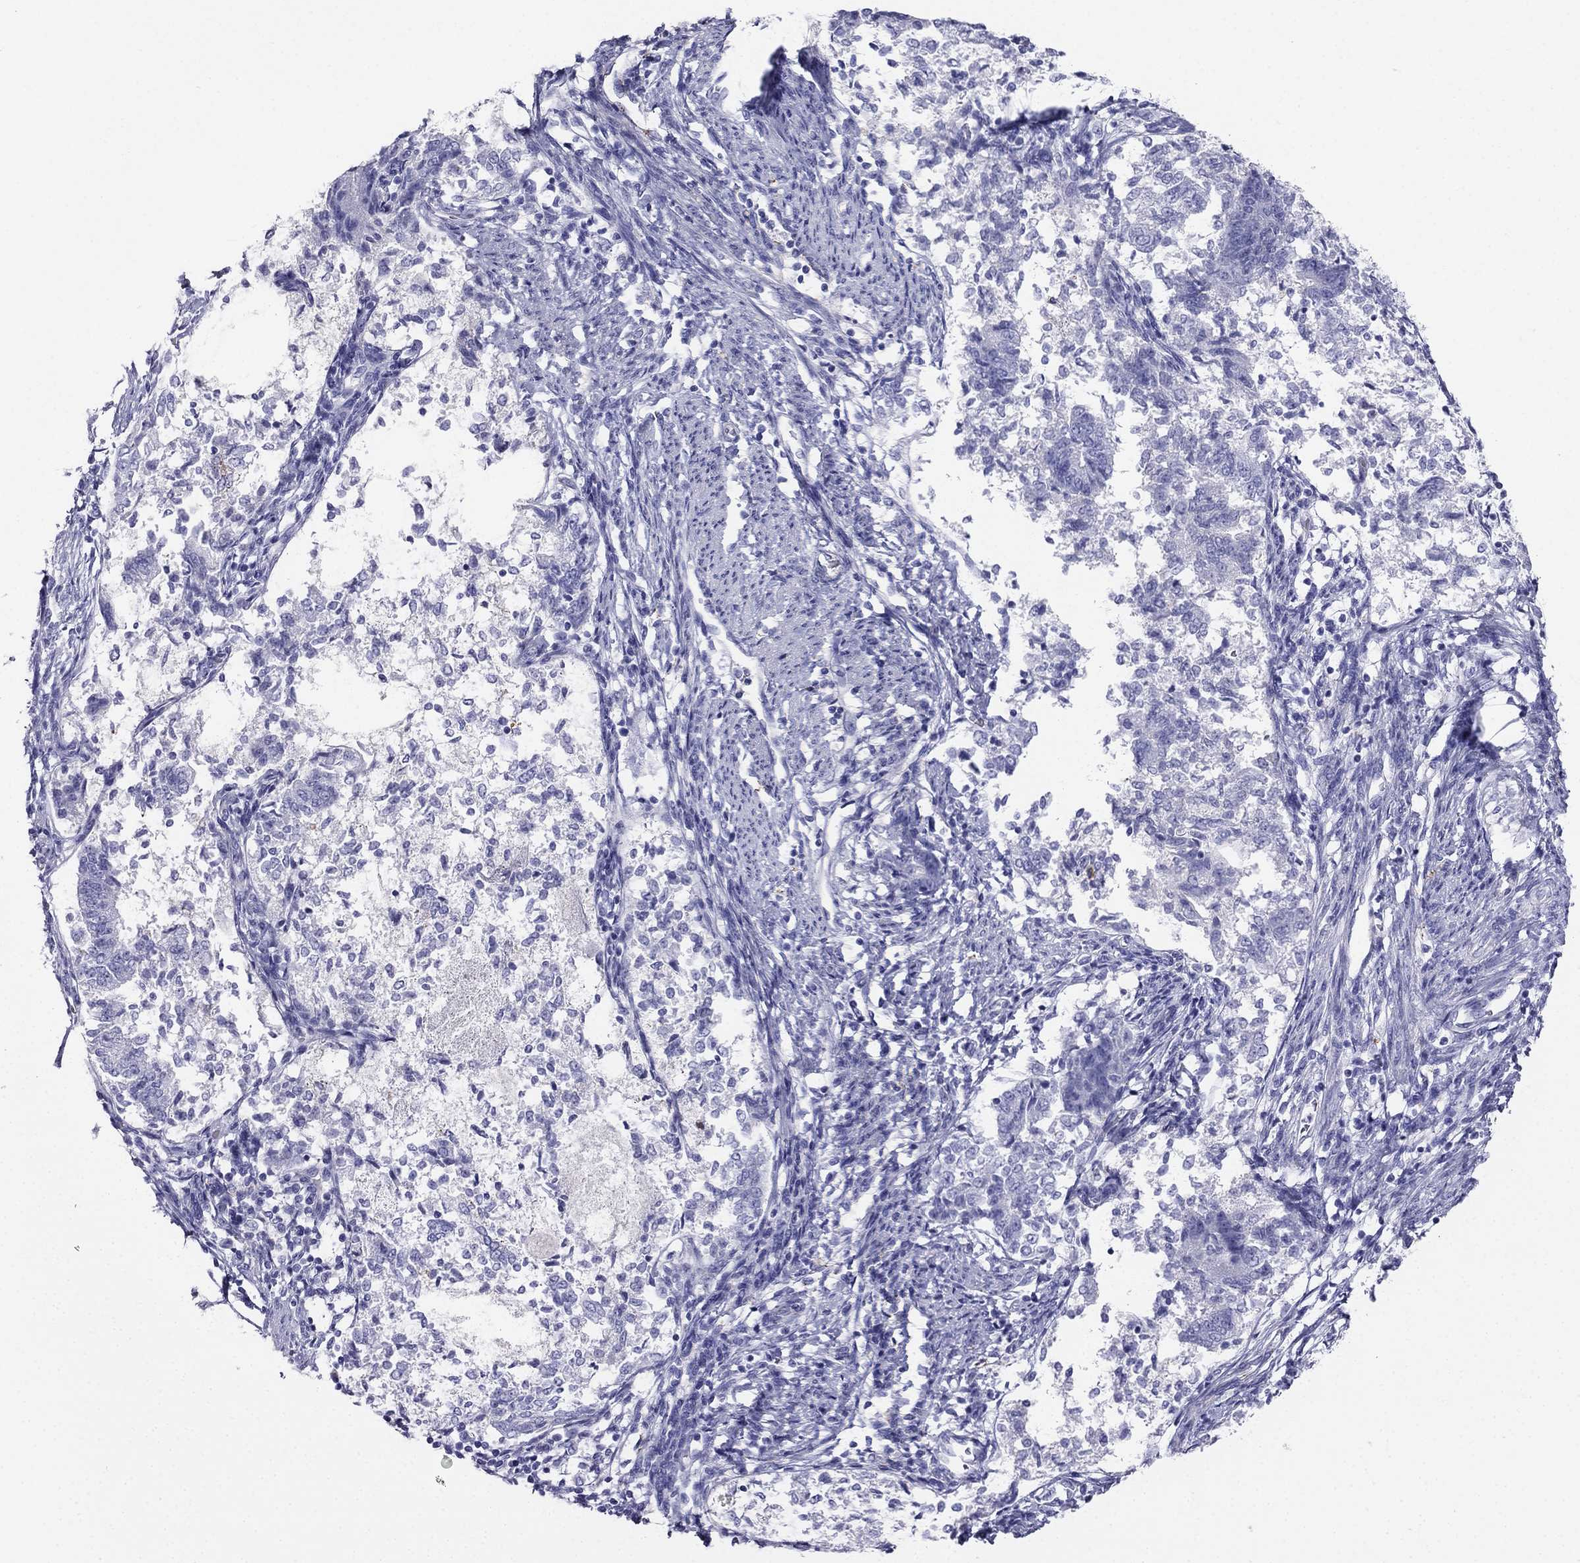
{"staining": {"intensity": "negative", "quantity": "none", "location": "none"}, "tissue": "endometrial cancer", "cell_type": "Tumor cells", "image_type": "cancer", "snomed": [{"axis": "morphology", "description": "Adenocarcinoma, NOS"}, {"axis": "topography", "description": "Endometrium"}], "caption": "Immunohistochemical staining of human endometrial cancer demonstrates no significant expression in tumor cells.", "gene": "ALOXE3", "patient": {"sex": "female", "age": 65}}